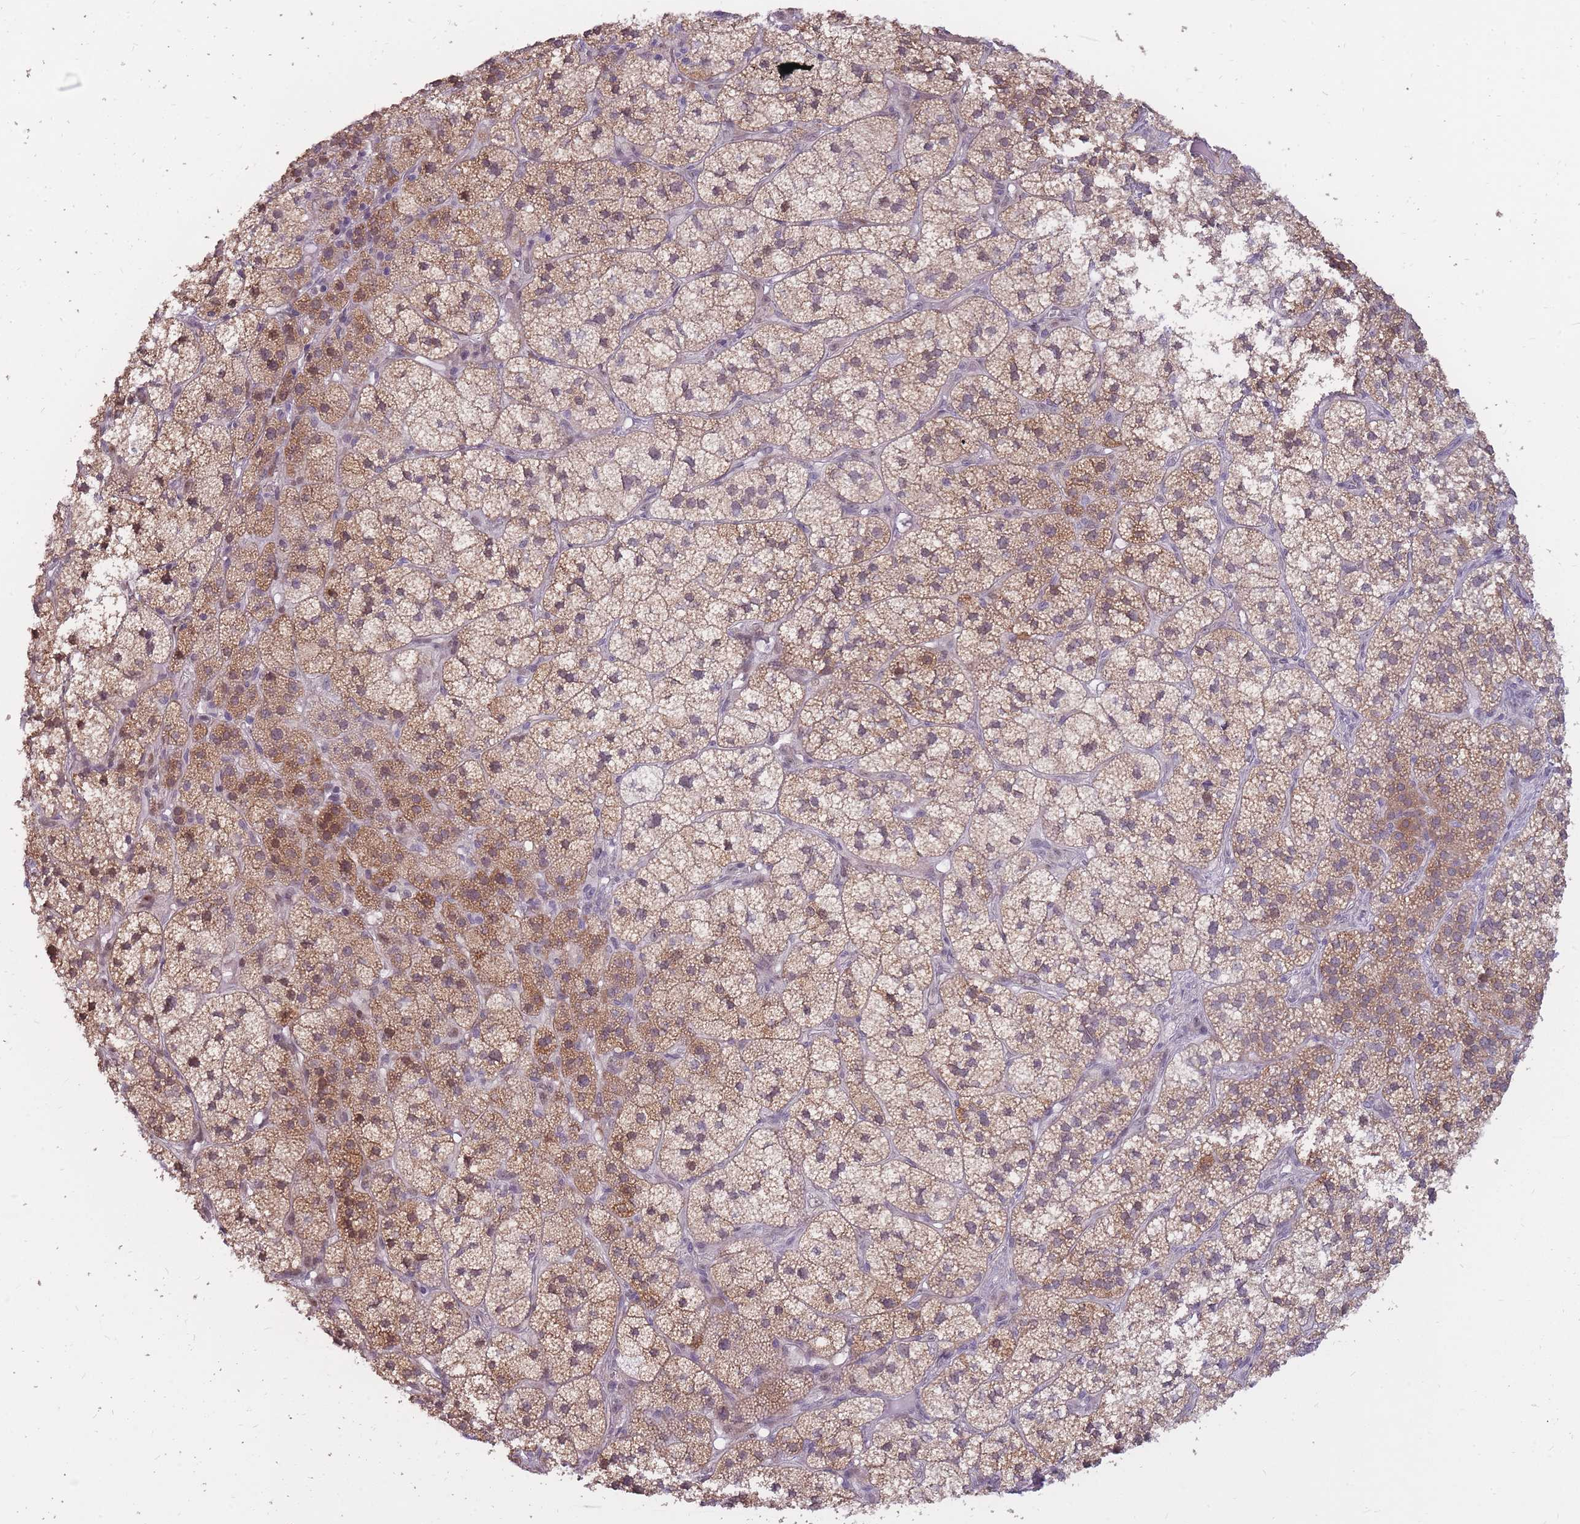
{"staining": {"intensity": "moderate", "quantity": ">75%", "location": "cytoplasmic/membranous,nuclear"}, "tissue": "adrenal gland", "cell_type": "Glandular cells", "image_type": "normal", "snomed": [{"axis": "morphology", "description": "Normal tissue, NOS"}, {"axis": "topography", "description": "Adrenal gland"}], "caption": "The immunohistochemical stain highlights moderate cytoplasmic/membranous,nuclear staining in glandular cells of unremarkable adrenal gland.", "gene": "POM121C", "patient": {"sex": "female", "age": 58}}